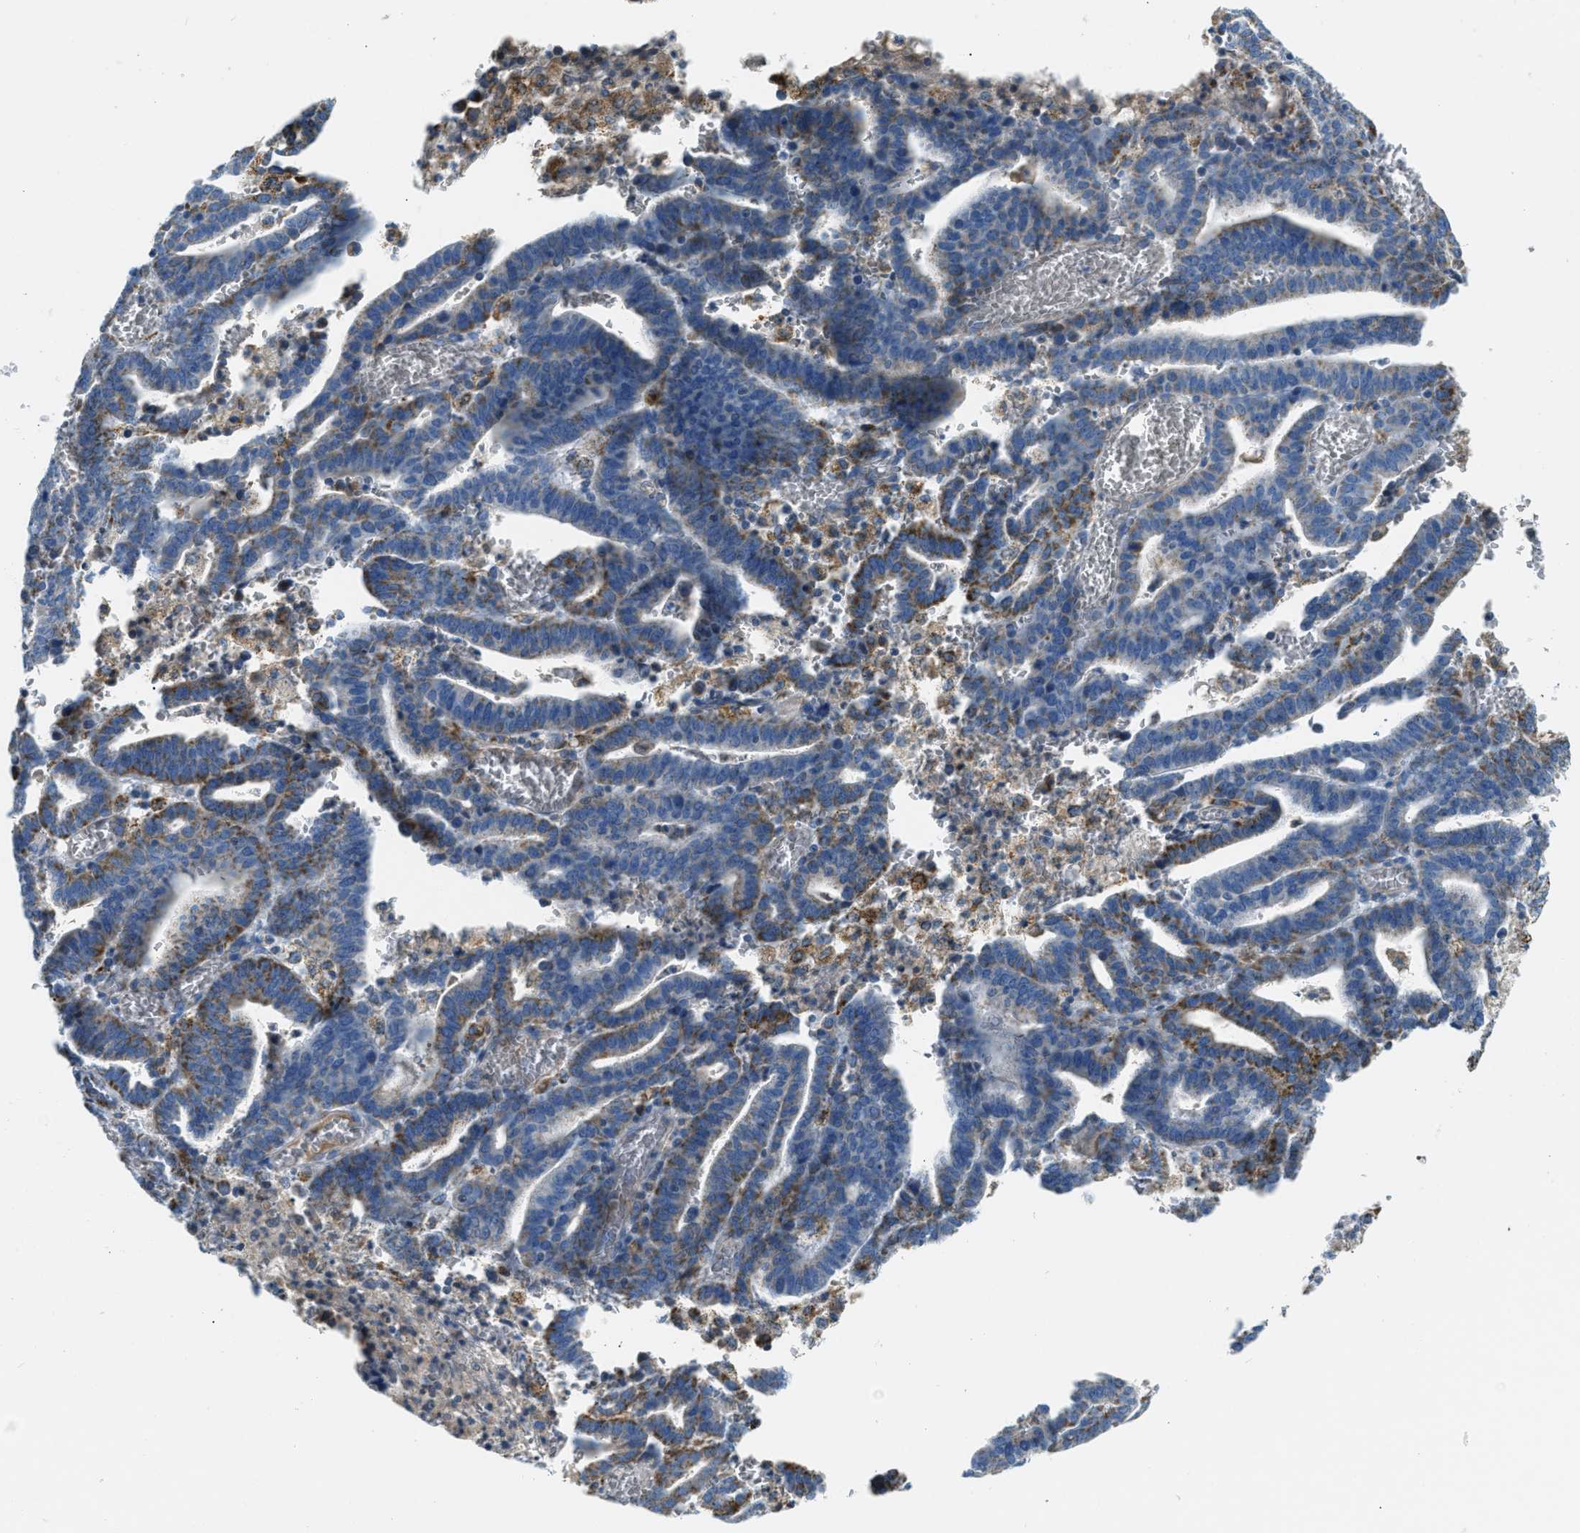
{"staining": {"intensity": "moderate", "quantity": "25%-75%", "location": "cytoplasmic/membranous"}, "tissue": "endometrial cancer", "cell_type": "Tumor cells", "image_type": "cancer", "snomed": [{"axis": "morphology", "description": "Adenocarcinoma, NOS"}, {"axis": "topography", "description": "Uterus"}], "caption": "Immunohistochemical staining of human adenocarcinoma (endometrial) shows medium levels of moderate cytoplasmic/membranous positivity in about 25%-75% of tumor cells.", "gene": "ACADVL", "patient": {"sex": "female", "age": 83}}